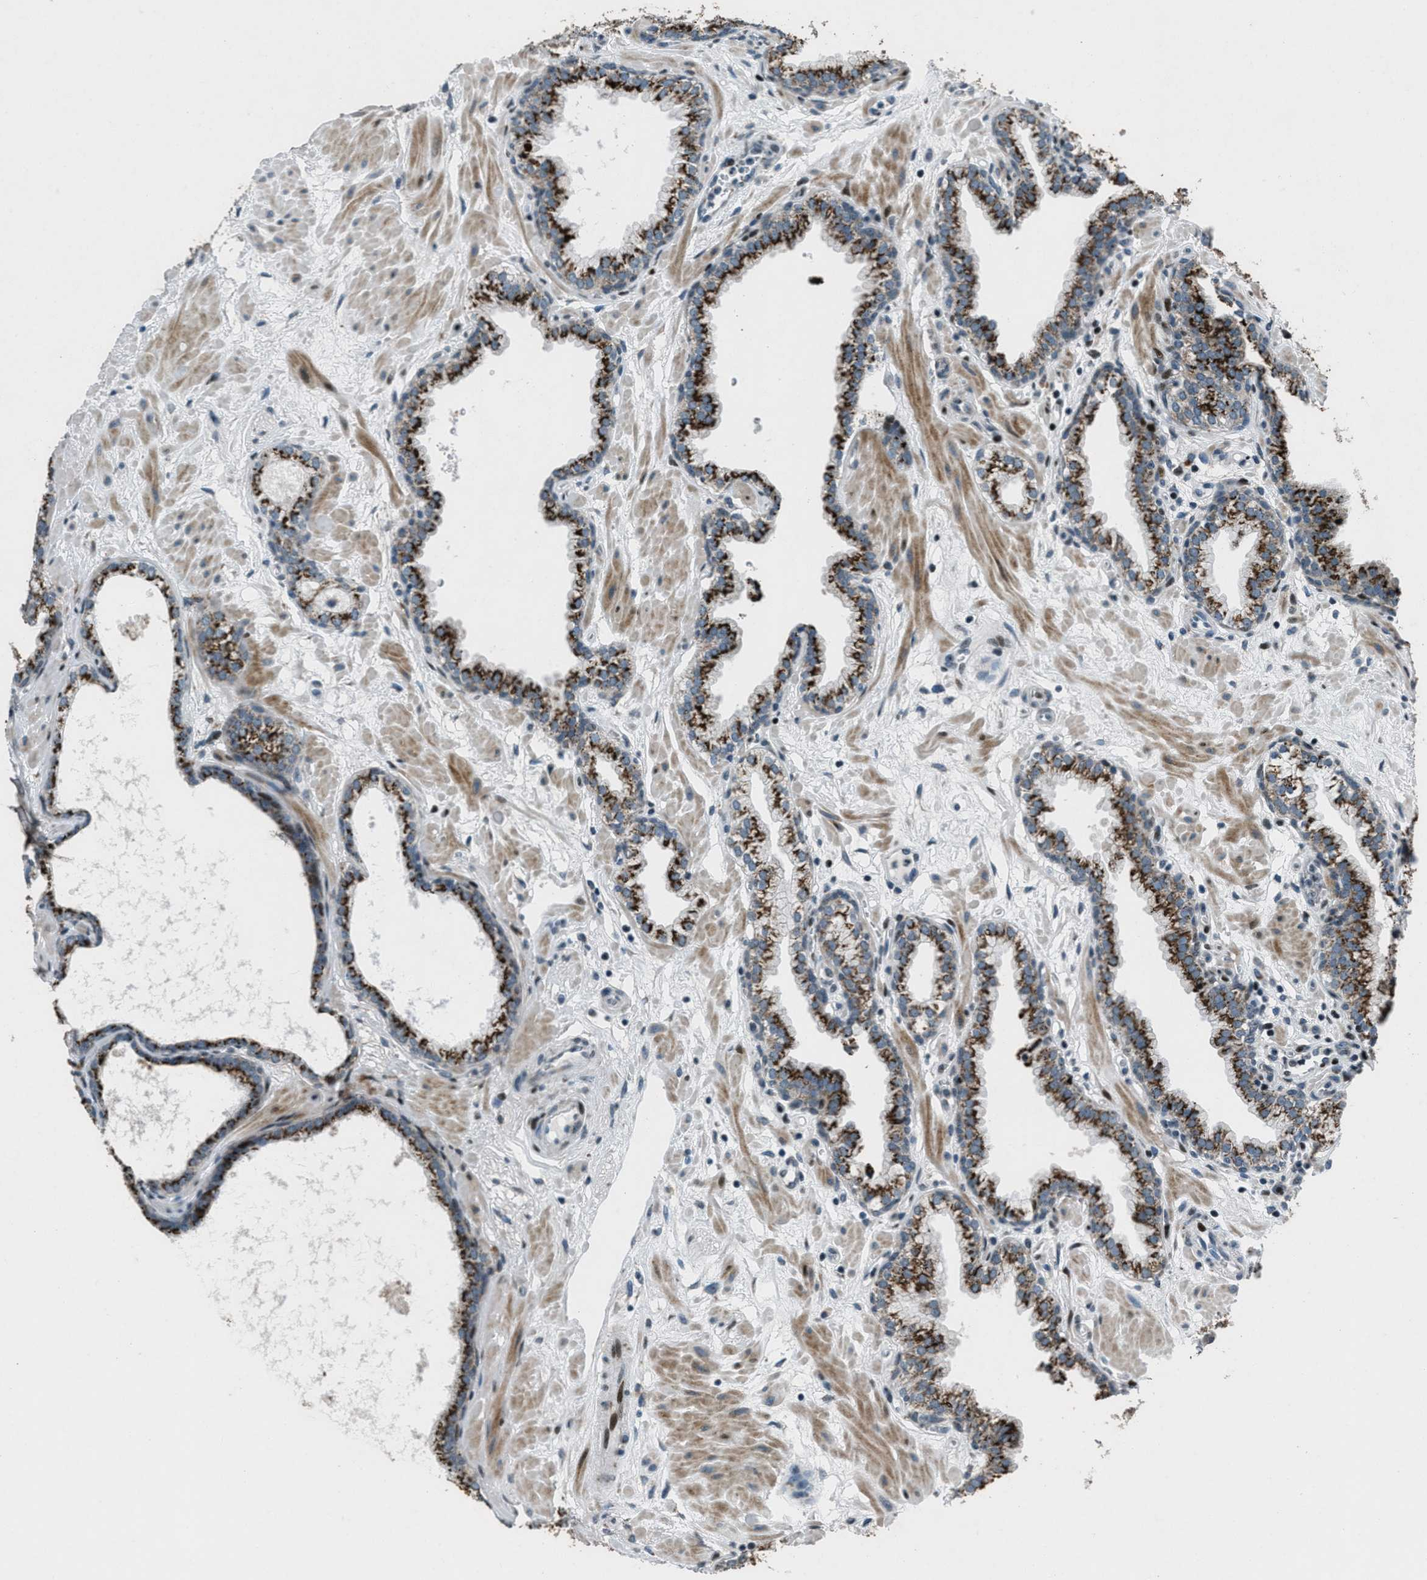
{"staining": {"intensity": "strong", "quantity": ">75%", "location": "cytoplasmic/membranous"}, "tissue": "prostate", "cell_type": "Glandular cells", "image_type": "normal", "snomed": [{"axis": "morphology", "description": "Normal tissue, NOS"}, {"axis": "morphology", "description": "Urothelial carcinoma, Low grade"}, {"axis": "topography", "description": "Urinary bladder"}, {"axis": "topography", "description": "Prostate"}], "caption": "IHC image of normal prostate stained for a protein (brown), which shows high levels of strong cytoplasmic/membranous expression in about >75% of glandular cells.", "gene": "GPC6", "patient": {"sex": "male", "age": 60}}